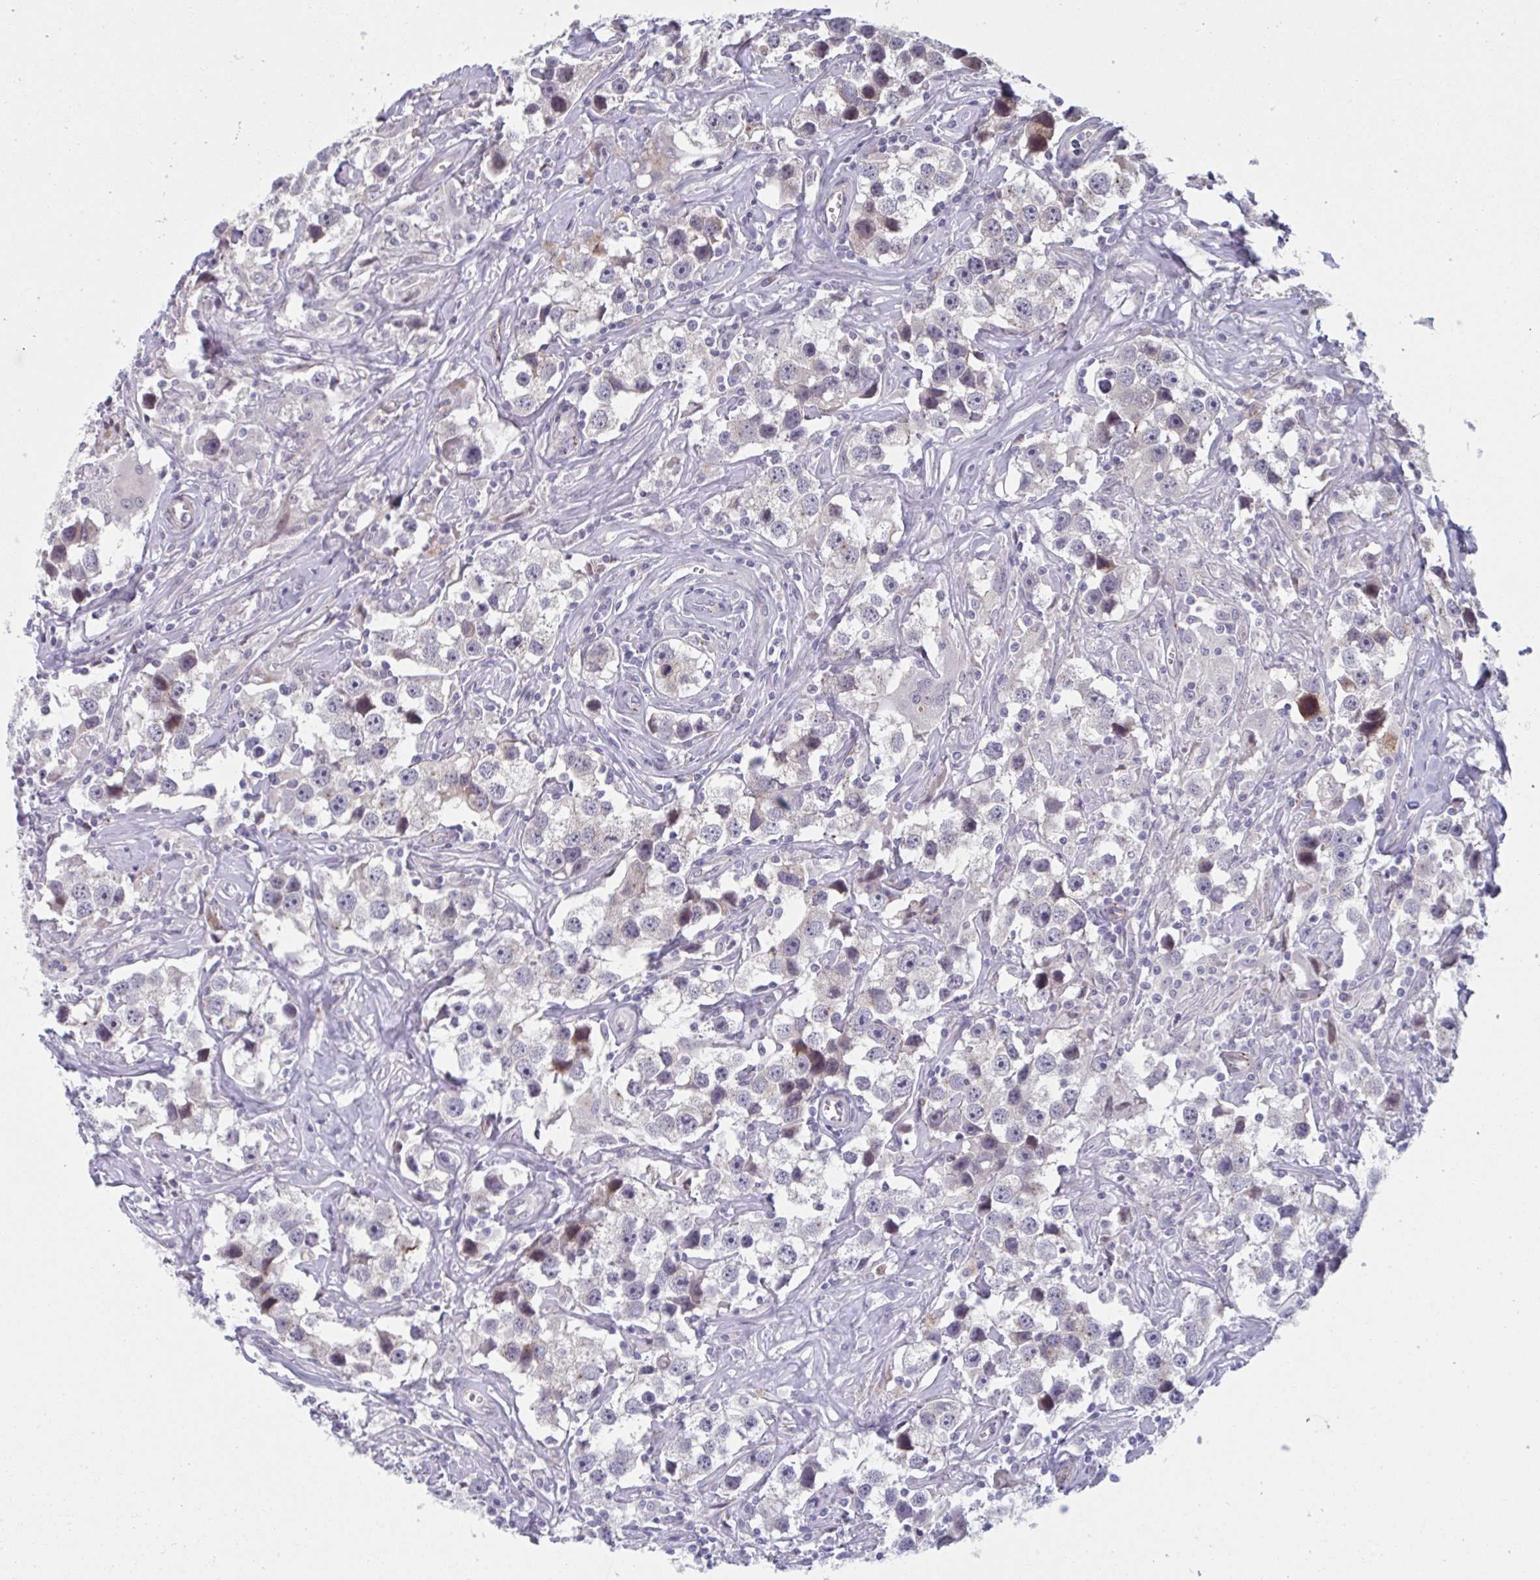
{"staining": {"intensity": "moderate", "quantity": "<25%", "location": "cytoplasmic/membranous"}, "tissue": "testis cancer", "cell_type": "Tumor cells", "image_type": "cancer", "snomed": [{"axis": "morphology", "description": "Seminoma, NOS"}, {"axis": "topography", "description": "Testis"}], "caption": "High-power microscopy captured an IHC photomicrograph of seminoma (testis), revealing moderate cytoplasmic/membranous positivity in about <25% of tumor cells.", "gene": "TNFSF10", "patient": {"sex": "male", "age": 49}}